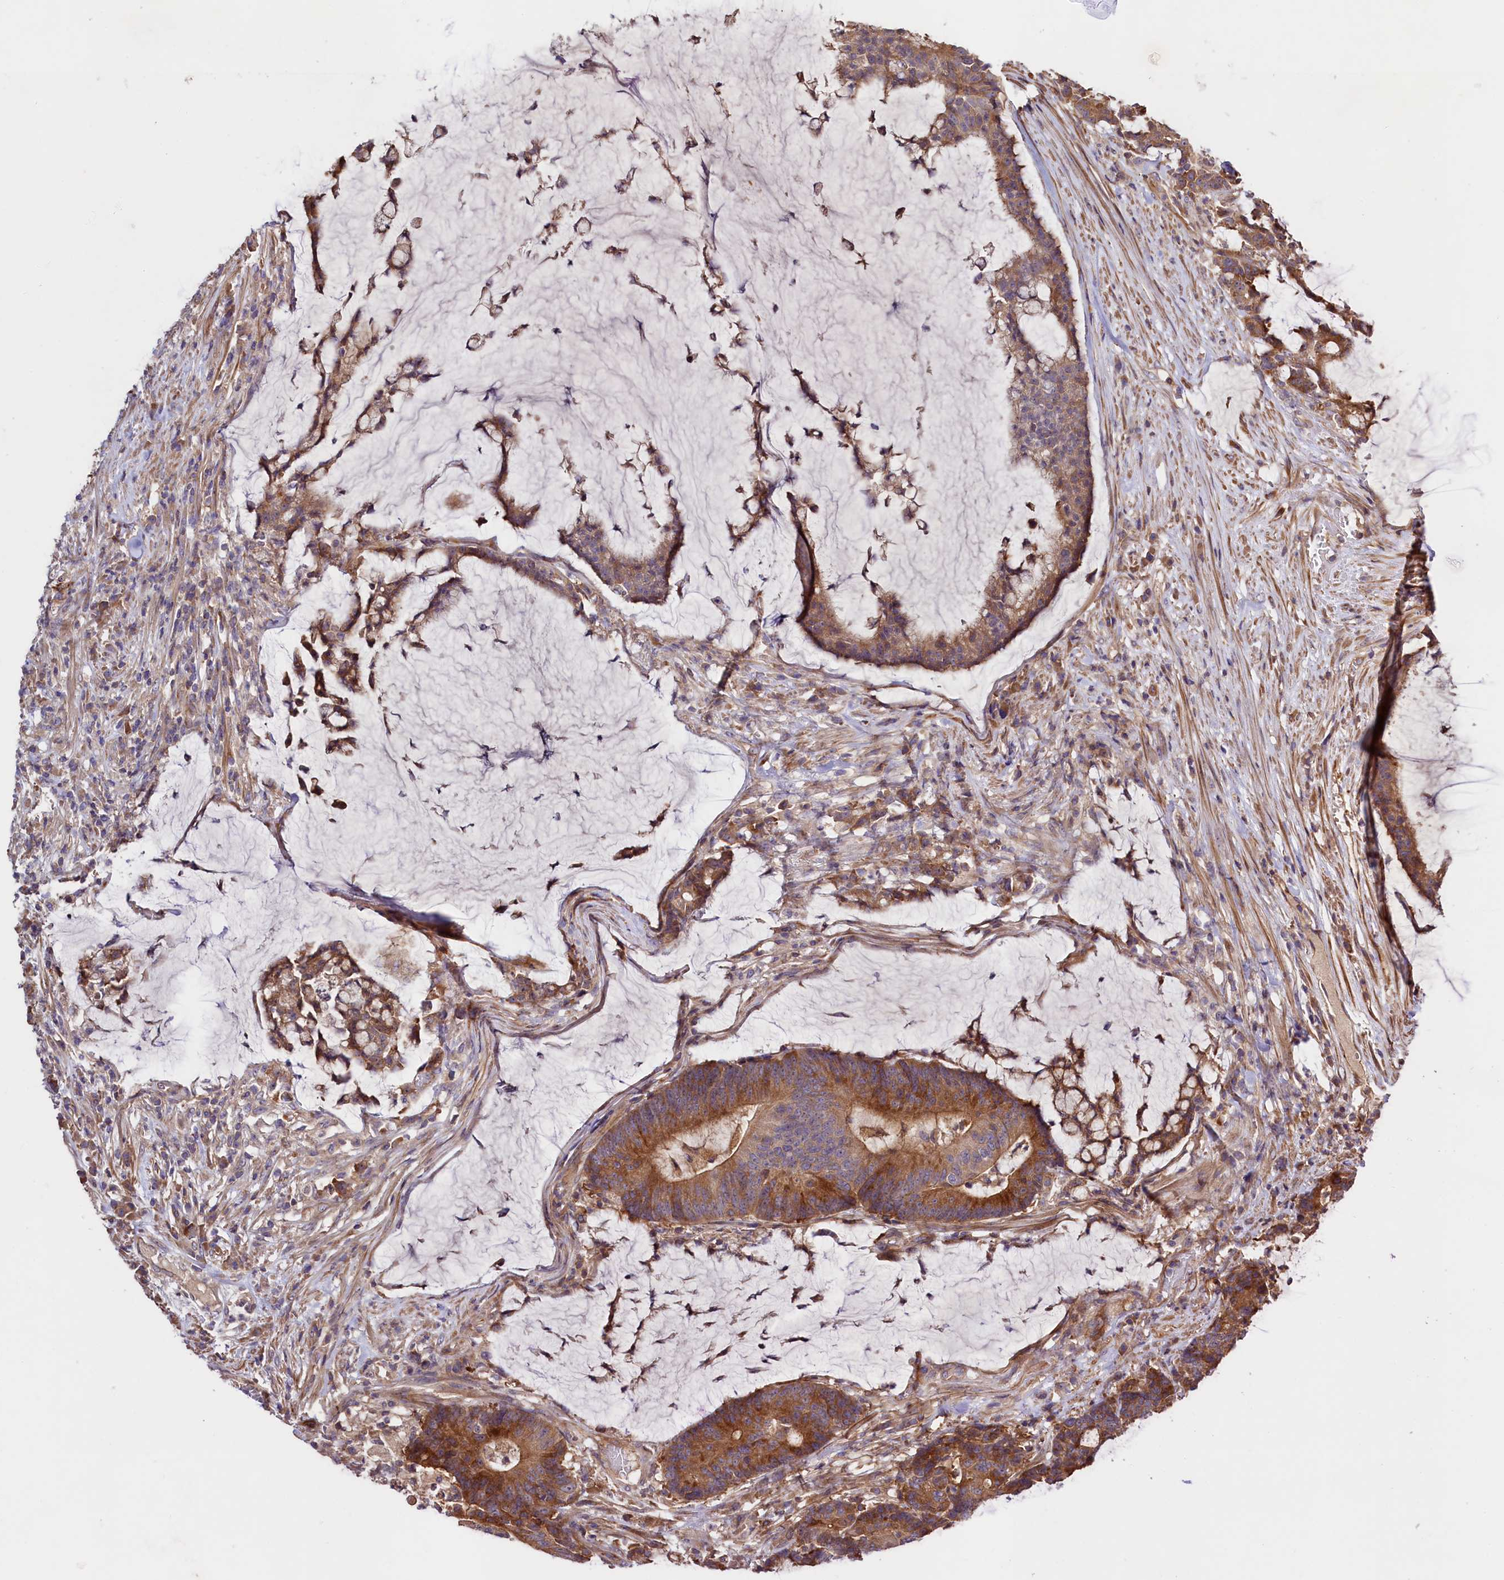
{"staining": {"intensity": "moderate", "quantity": ">75%", "location": "cytoplasmic/membranous"}, "tissue": "colorectal cancer", "cell_type": "Tumor cells", "image_type": "cancer", "snomed": [{"axis": "morphology", "description": "Adenocarcinoma, NOS"}, {"axis": "topography", "description": "Colon"}], "caption": "Protein expression analysis of colorectal adenocarcinoma displays moderate cytoplasmic/membranous staining in approximately >75% of tumor cells.", "gene": "KLHDC4", "patient": {"sex": "female", "age": 84}}